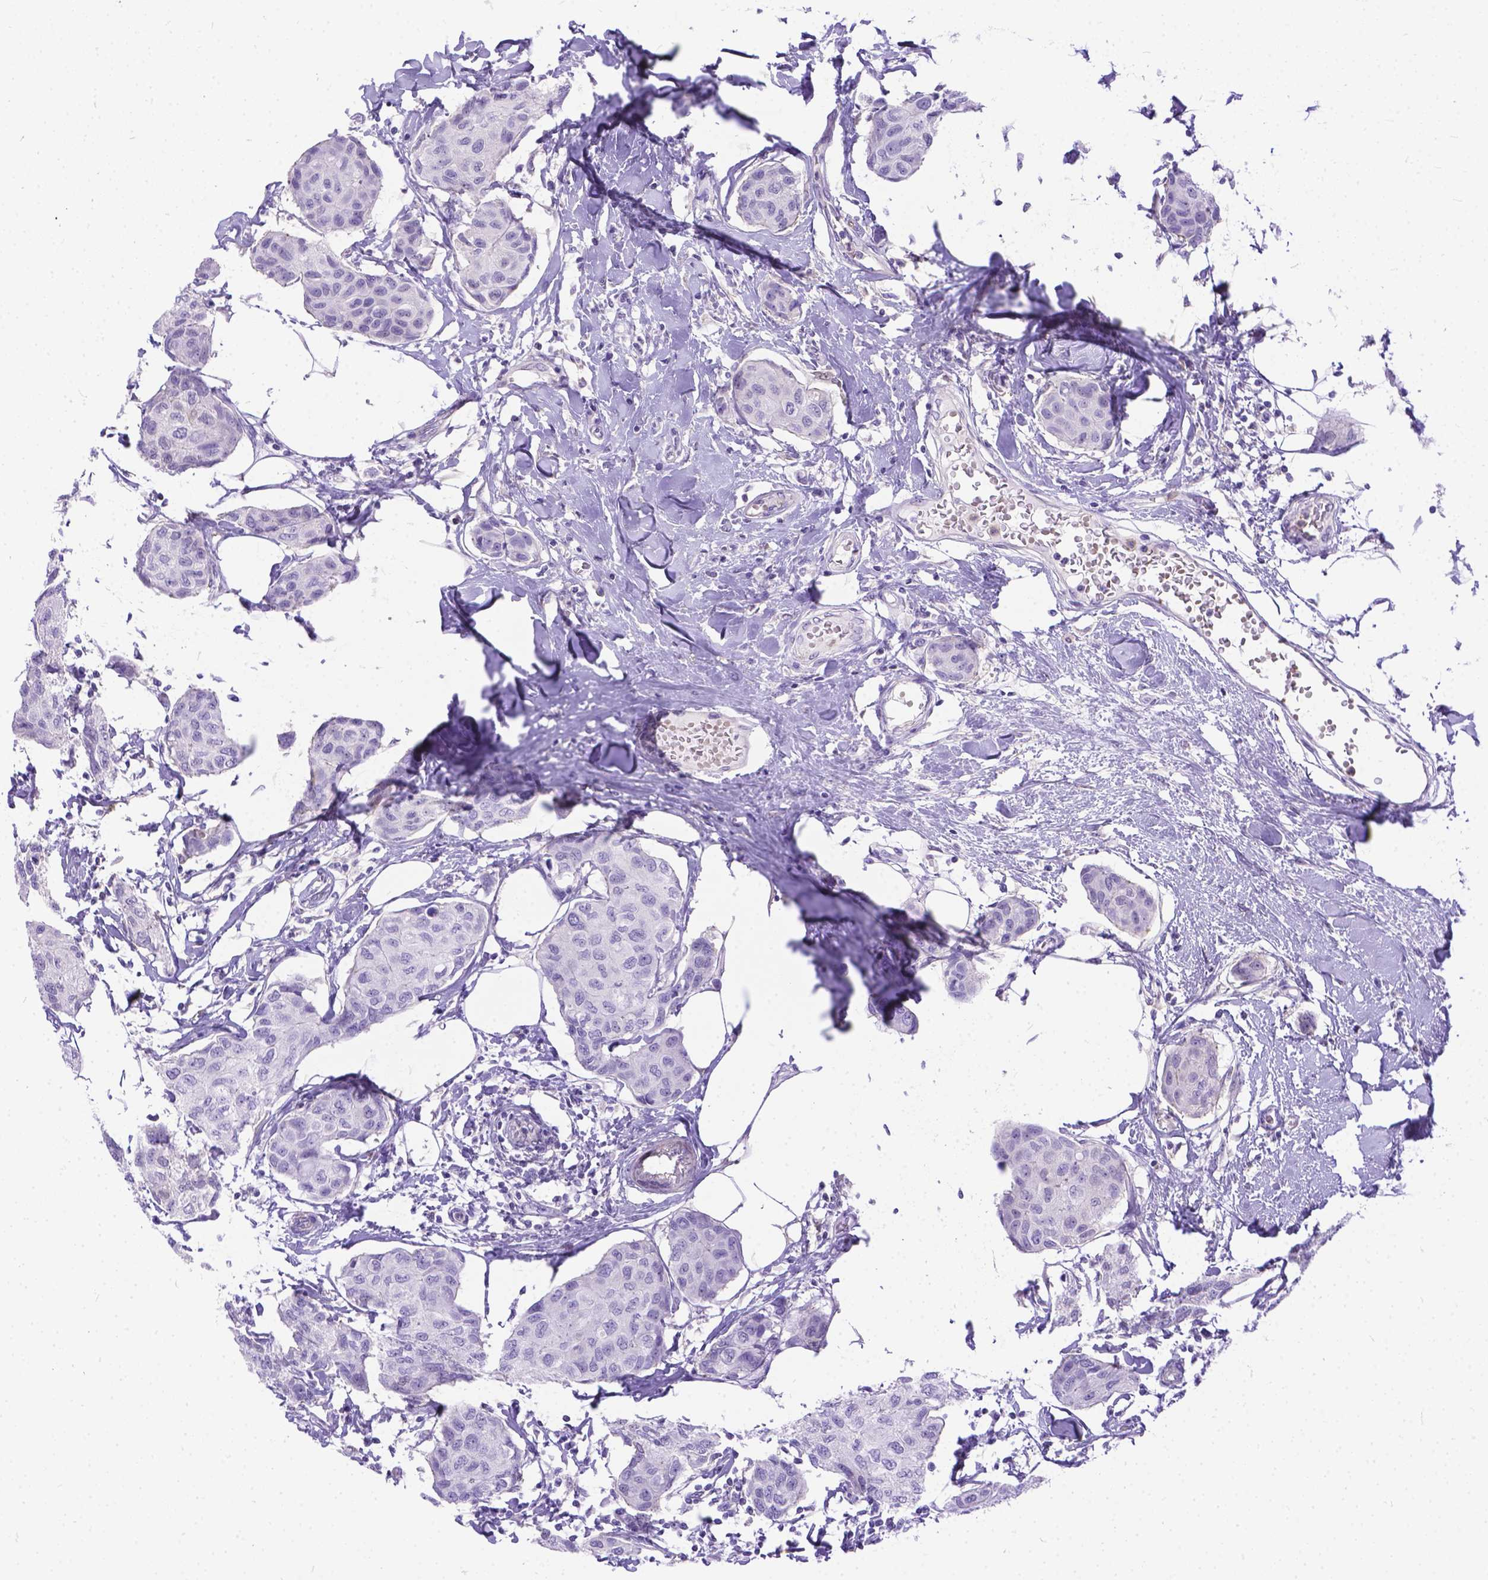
{"staining": {"intensity": "negative", "quantity": "none", "location": "none"}, "tissue": "breast cancer", "cell_type": "Tumor cells", "image_type": "cancer", "snomed": [{"axis": "morphology", "description": "Duct carcinoma"}, {"axis": "topography", "description": "Breast"}], "caption": "High magnification brightfield microscopy of breast cancer (infiltrating ductal carcinoma) stained with DAB (3,3'-diaminobenzidine) (brown) and counterstained with hematoxylin (blue): tumor cells show no significant staining.", "gene": "TMEM169", "patient": {"sex": "female", "age": 80}}